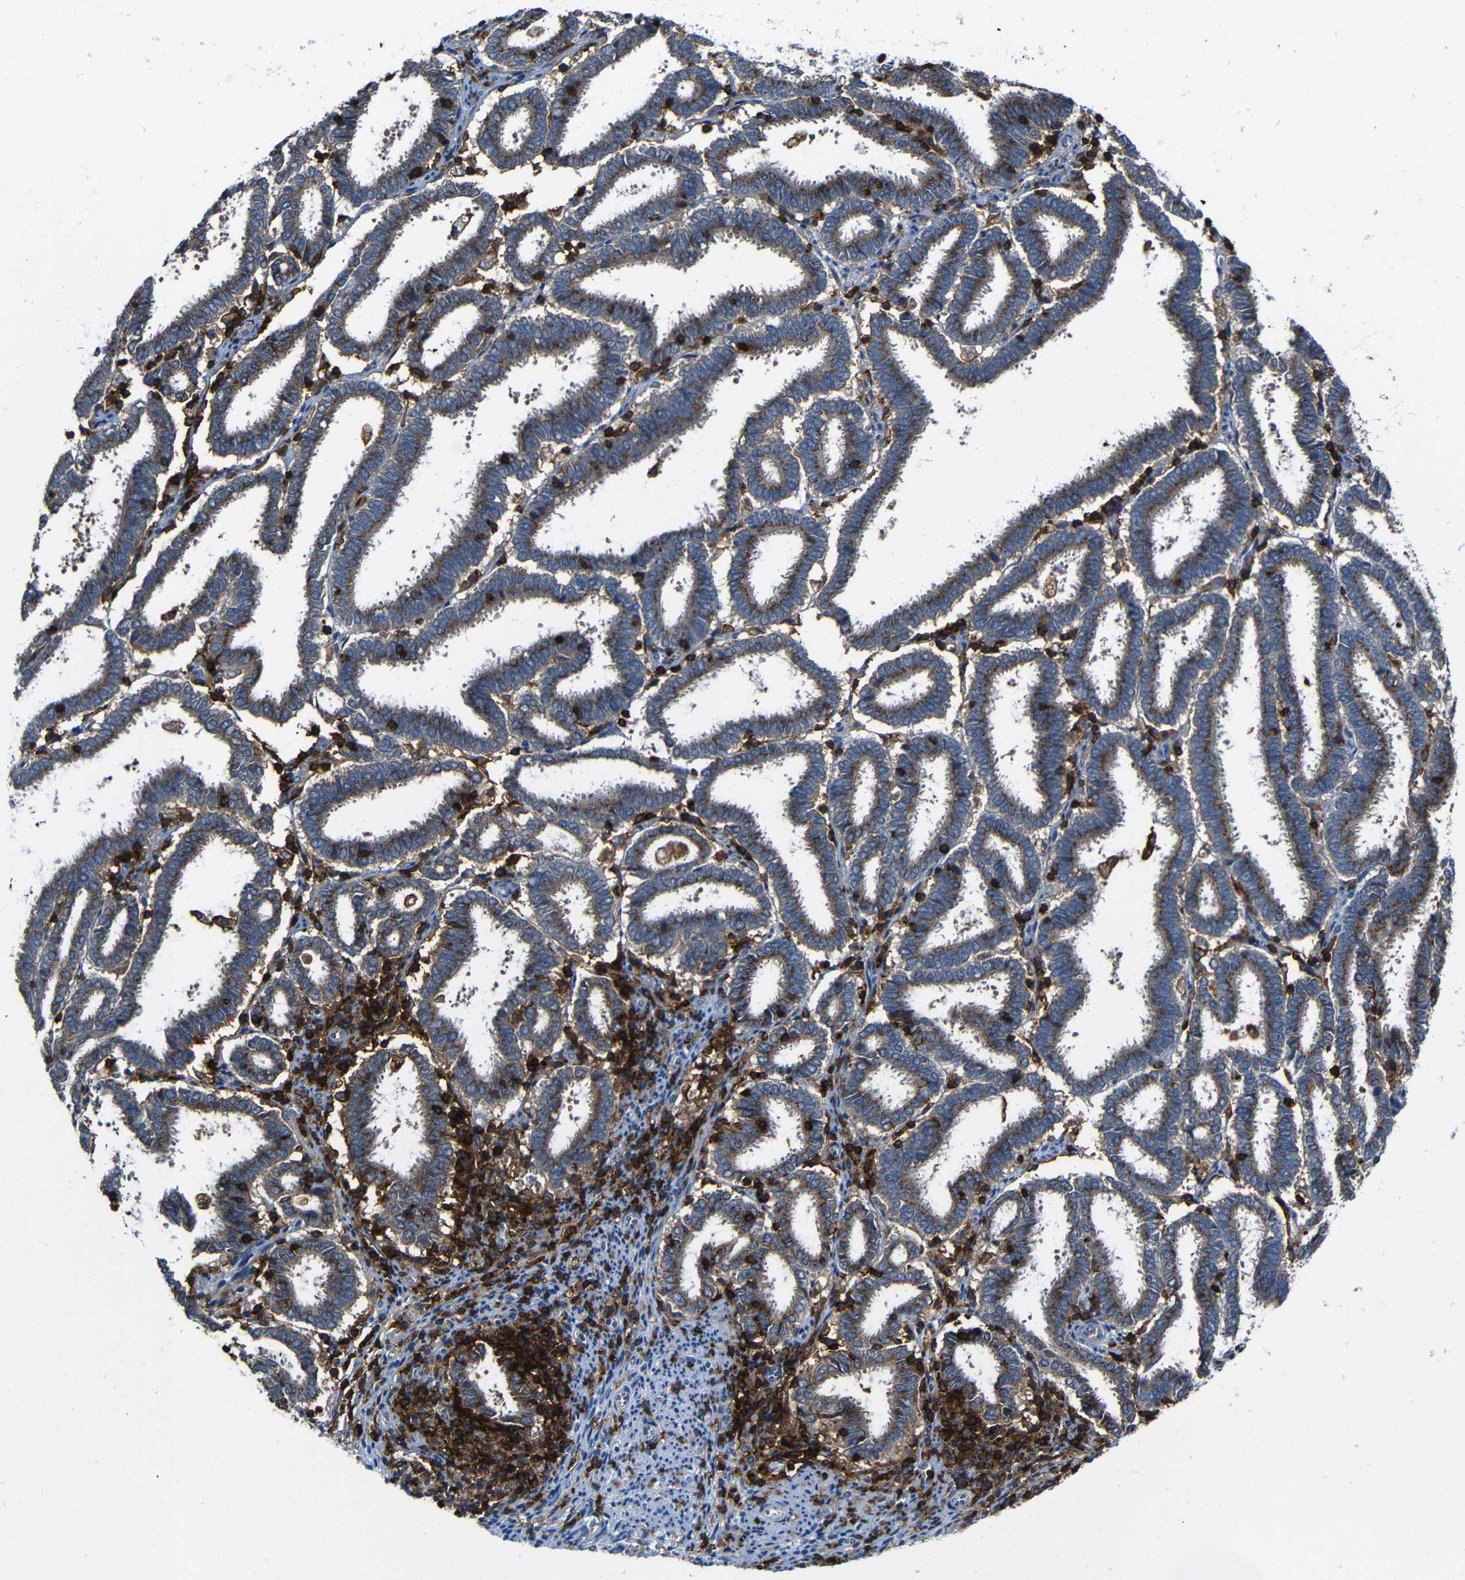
{"staining": {"intensity": "moderate", "quantity": ">75%", "location": "cytoplasmic/membranous"}, "tissue": "endometrial cancer", "cell_type": "Tumor cells", "image_type": "cancer", "snomed": [{"axis": "morphology", "description": "Adenocarcinoma, NOS"}, {"axis": "topography", "description": "Uterus"}], "caption": "Moderate cytoplasmic/membranous protein staining is appreciated in about >75% of tumor cells in endometrial cancer (adenocarcinoma).", "gene": "P2RY12", "patient": {"sex": "female", "age": 83}}